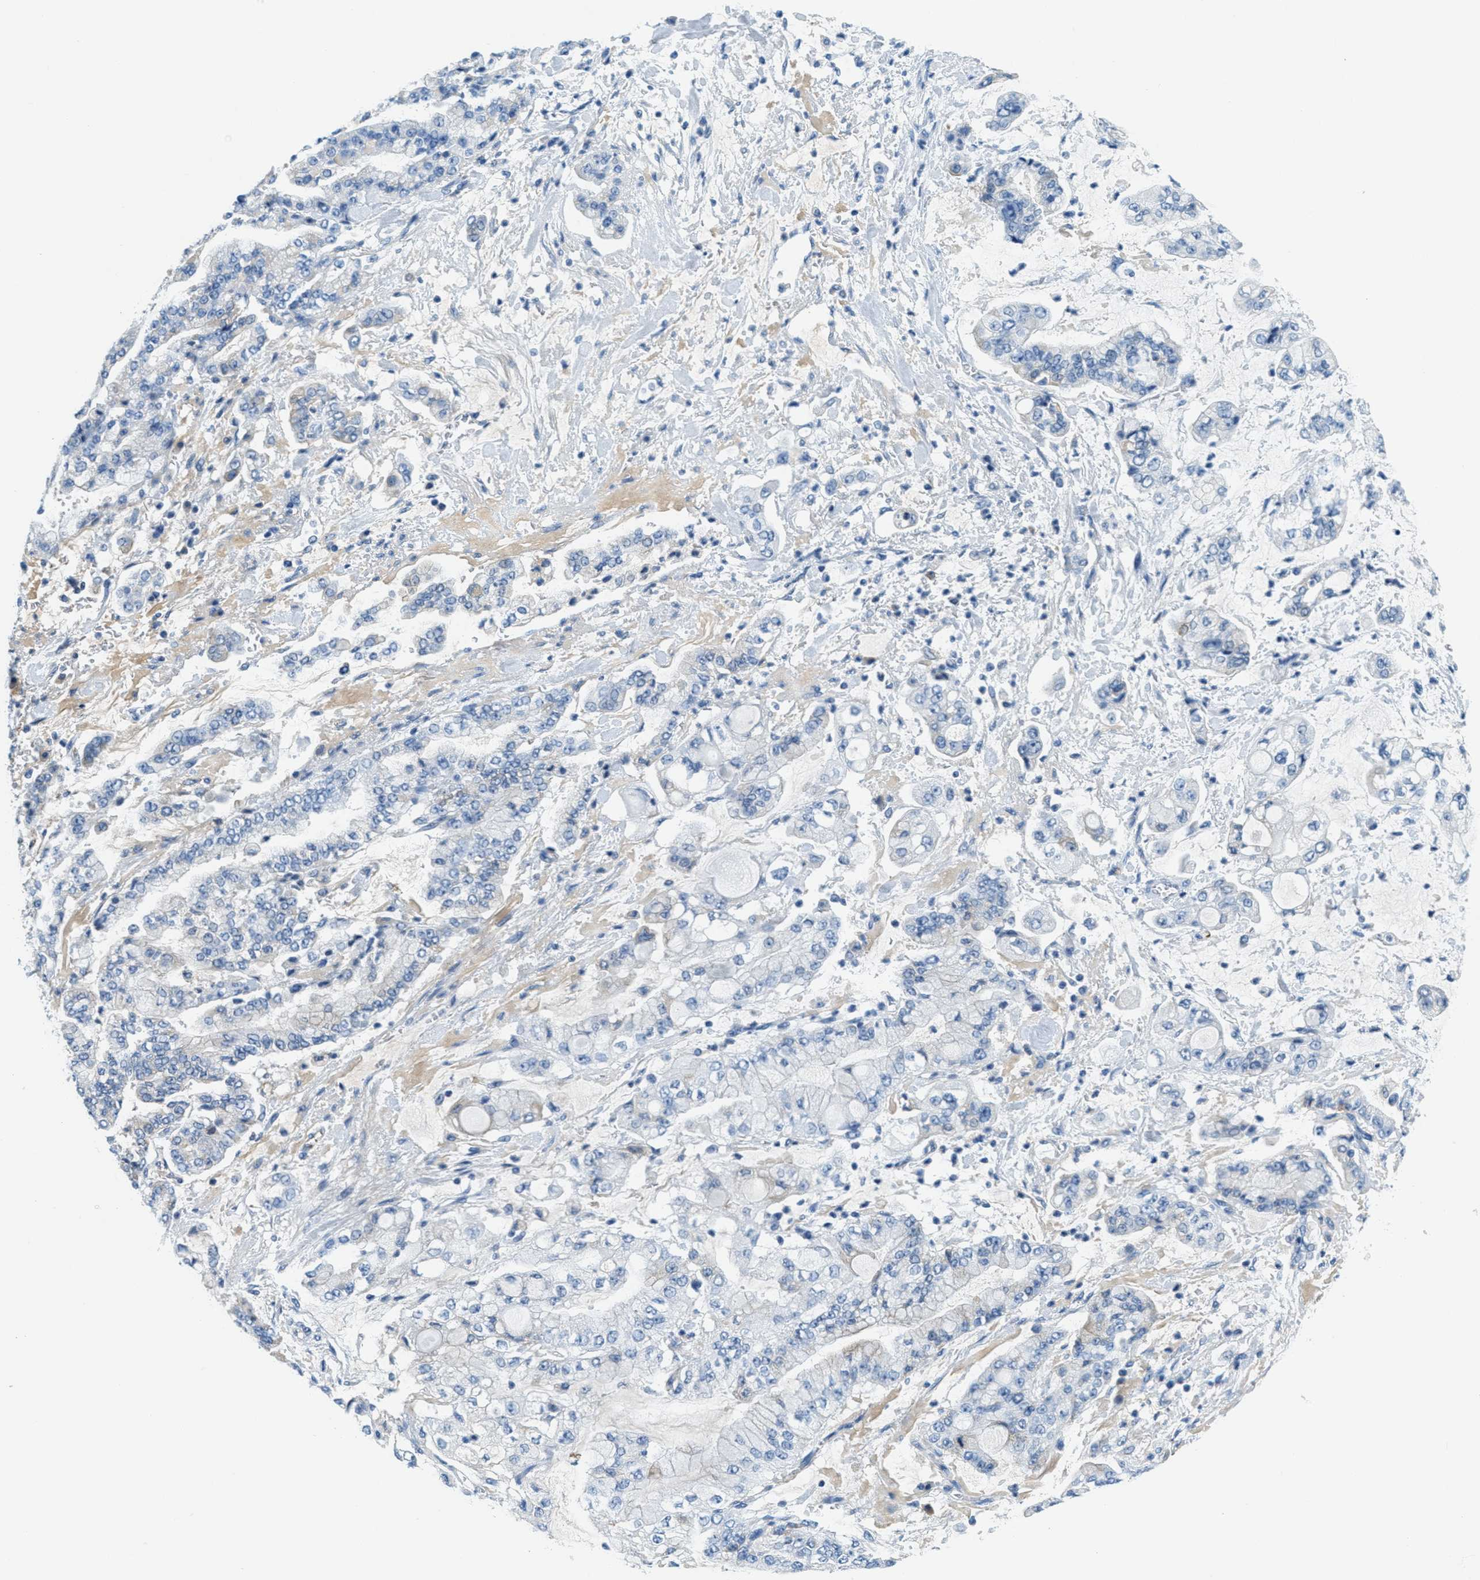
{"staining": {"intensity": "negative", "quantity": "none", "location": "none"}, "tissue": "stomach cancer", "cell_type": "Tumor cells", "image_type": "cancer", "snomed": [{"axis": "morphology", "description": "Normal tissue, NOS"}, {"axis": "morphology", "description": "Adenocarcinoma, NOS"}, {"axis": "topography", "description": "Stomach, upper"}, {"axis": "topography", "description": "Stomach"}], "caption": "Immunohistochemistry of human adenocarcinoma (stomach) reveals no expression in tumor cells.", "gene": "A2M", "patient": {"sex": "male", "age": 76}}